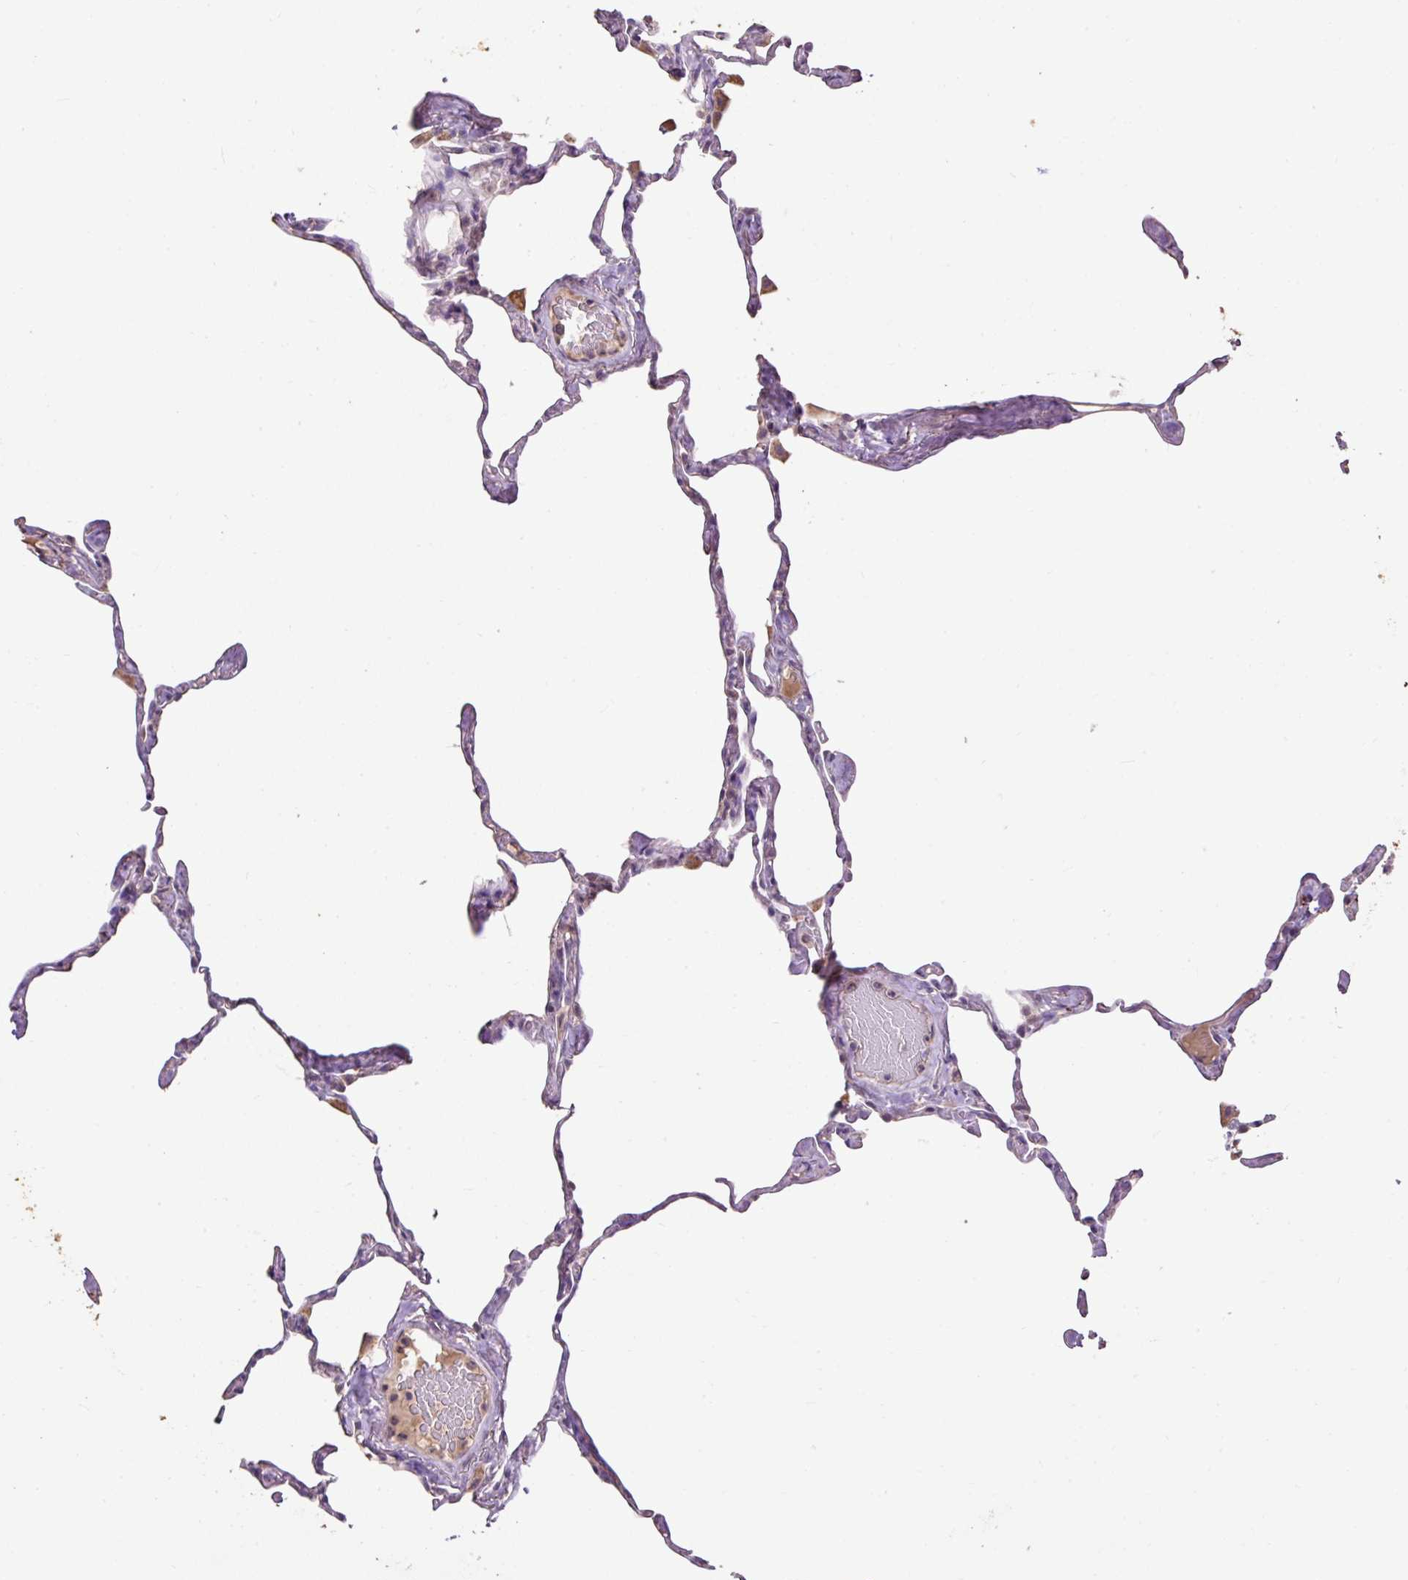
{"staining": {"intensity": "weak", "quantity": "25%-75%", "location": "cytoplasmic/membranous"}, "tissue": "lung", "cell_type": "Alveolar cells", "image_type": "normal", "snomed": [{"axis": "morphology", "description": "Normal tissue, NOS"}, {"axis": "topography", "description": "Lung"}], "caption": "Lung stained for a protein reveals weak cytoplasmic/membranous positivity in alveolar cells. The staining was performed using DAB (3,3'-diaminobenzidine) to visualize the protein expression in brown, while the nuclei were stained in blue with hematoxylin (Magnification: 20x).", "gene": "LRTM2", "patient": {"sex": "male", "age": 65}}